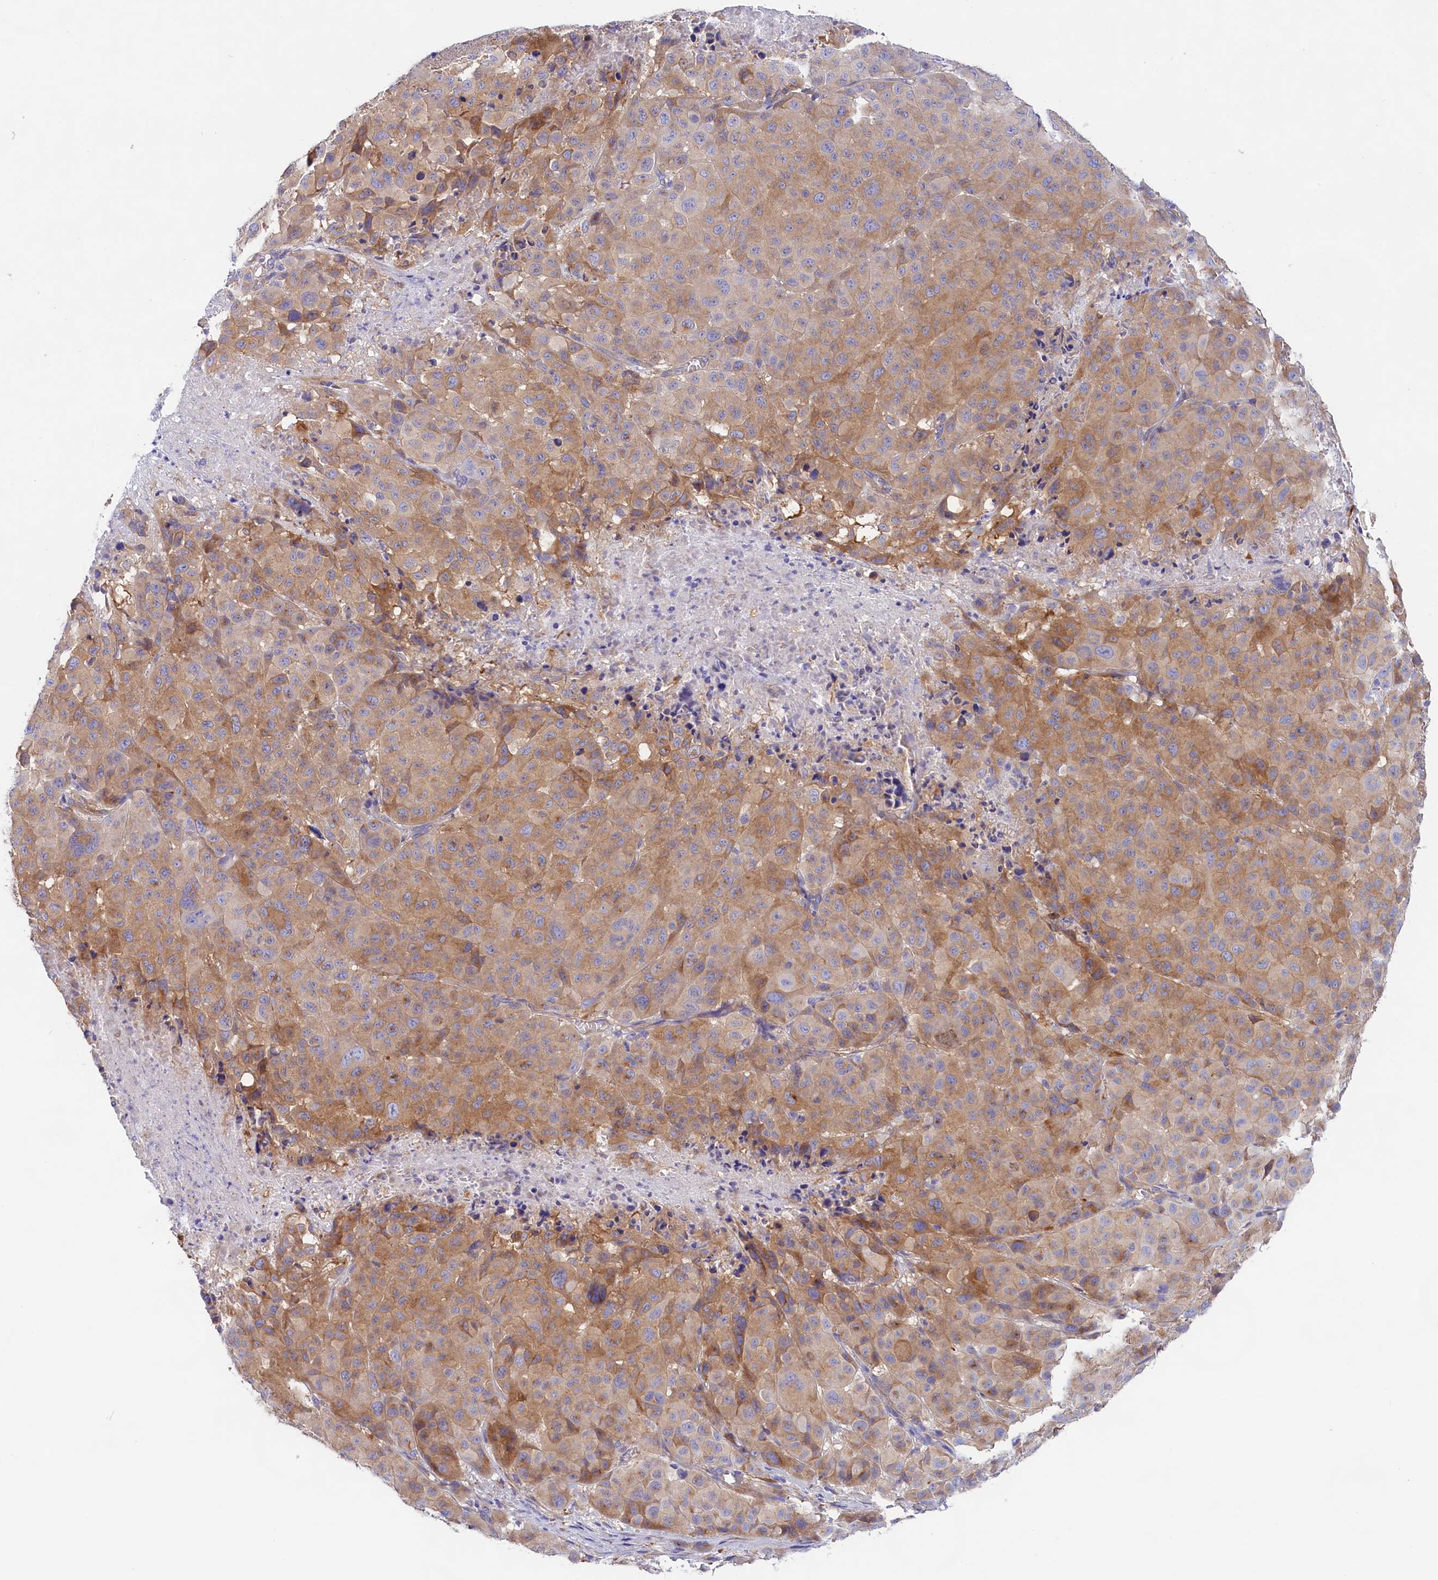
{"staining": {"intensity": "moderate", "quantity": "25%-75%", "location": "cytoplasmic/membranous"}, "tissue": "melanoma", "cell_type": "Tumor cells", "image_type": "cancer", "snomed": [{"axis": "morphology", "description": "Malignant melanoma, NOS"}, {"axis": "topography", "description": "Skin"}], "caption": "Immunohistochemistry (DAB (3,3'-diaminobenzidine)) staining of melanoma reveals moderate cytoplasmic/membranous protein staining in approximately 25%-75% of tumor cells. Nuclei are stained in blue.", "gene": "PPP1R13L", "patient": {"sex": "male", "age": 73}}